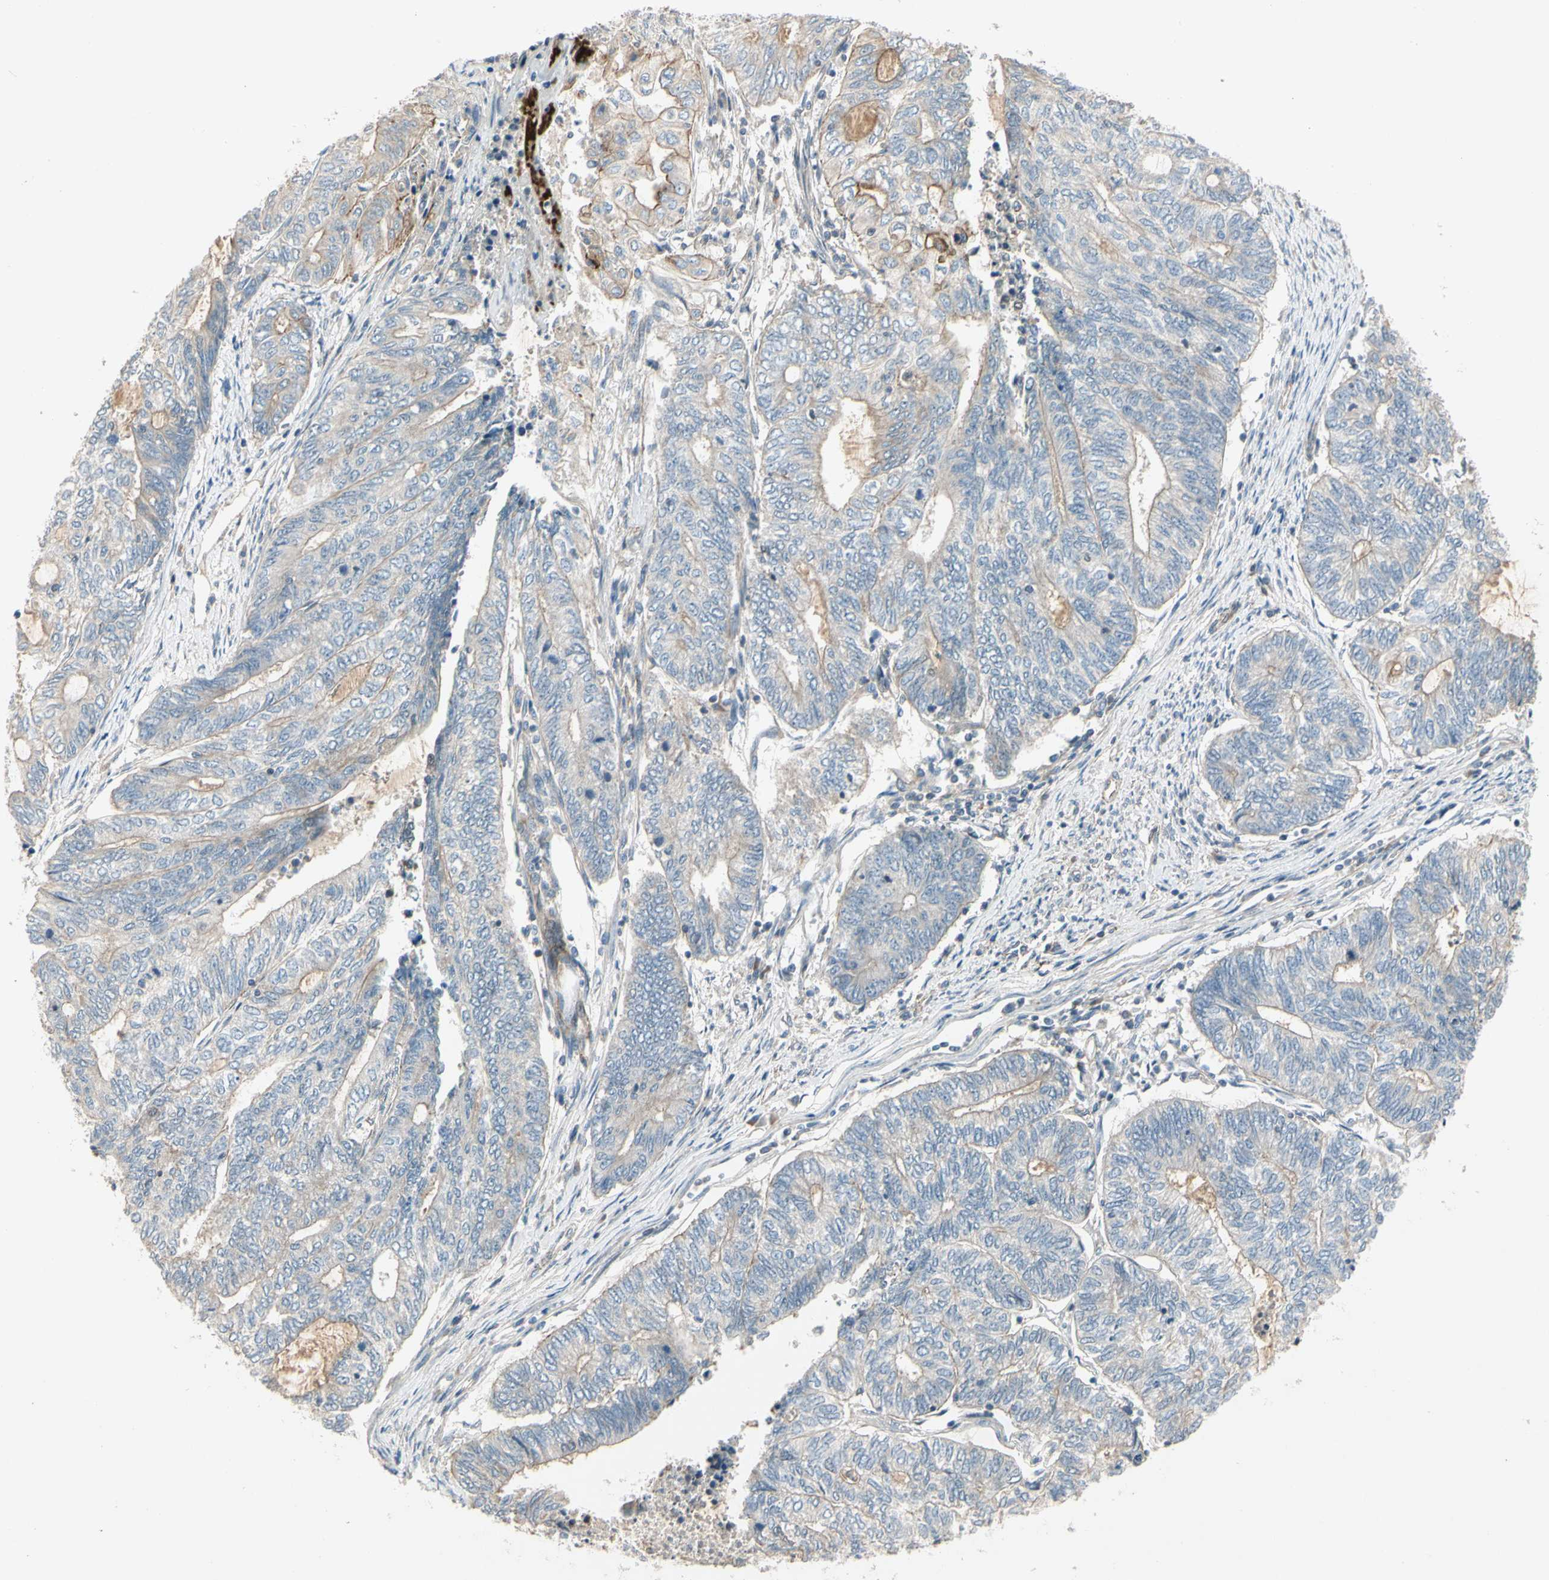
{"staining": {"intensity": "weak", "quantity": "25%-75%", "location": "cytoplasmic/membranous"}, "tissue": "endometrial cancer", "cell_type": "Tumor cells", "image_type": "cancer", "snomed": [{"axis": "morphology", "description": "Adenocarcinoma, NOS"}, {"axis": "topography", "description": "Uterus"}, {"axis": "topography", "description": "Endometrium"}], "caption": "Approximately 25%-75% of tumor cells in human adenocarcinoma (endometrial) display weak cytoplasmic/membranous protein expression as visualized by brown immunohistochemical staining.", "gene": "PPP3CB", "patient": {"sex": "female", "age": 70}}